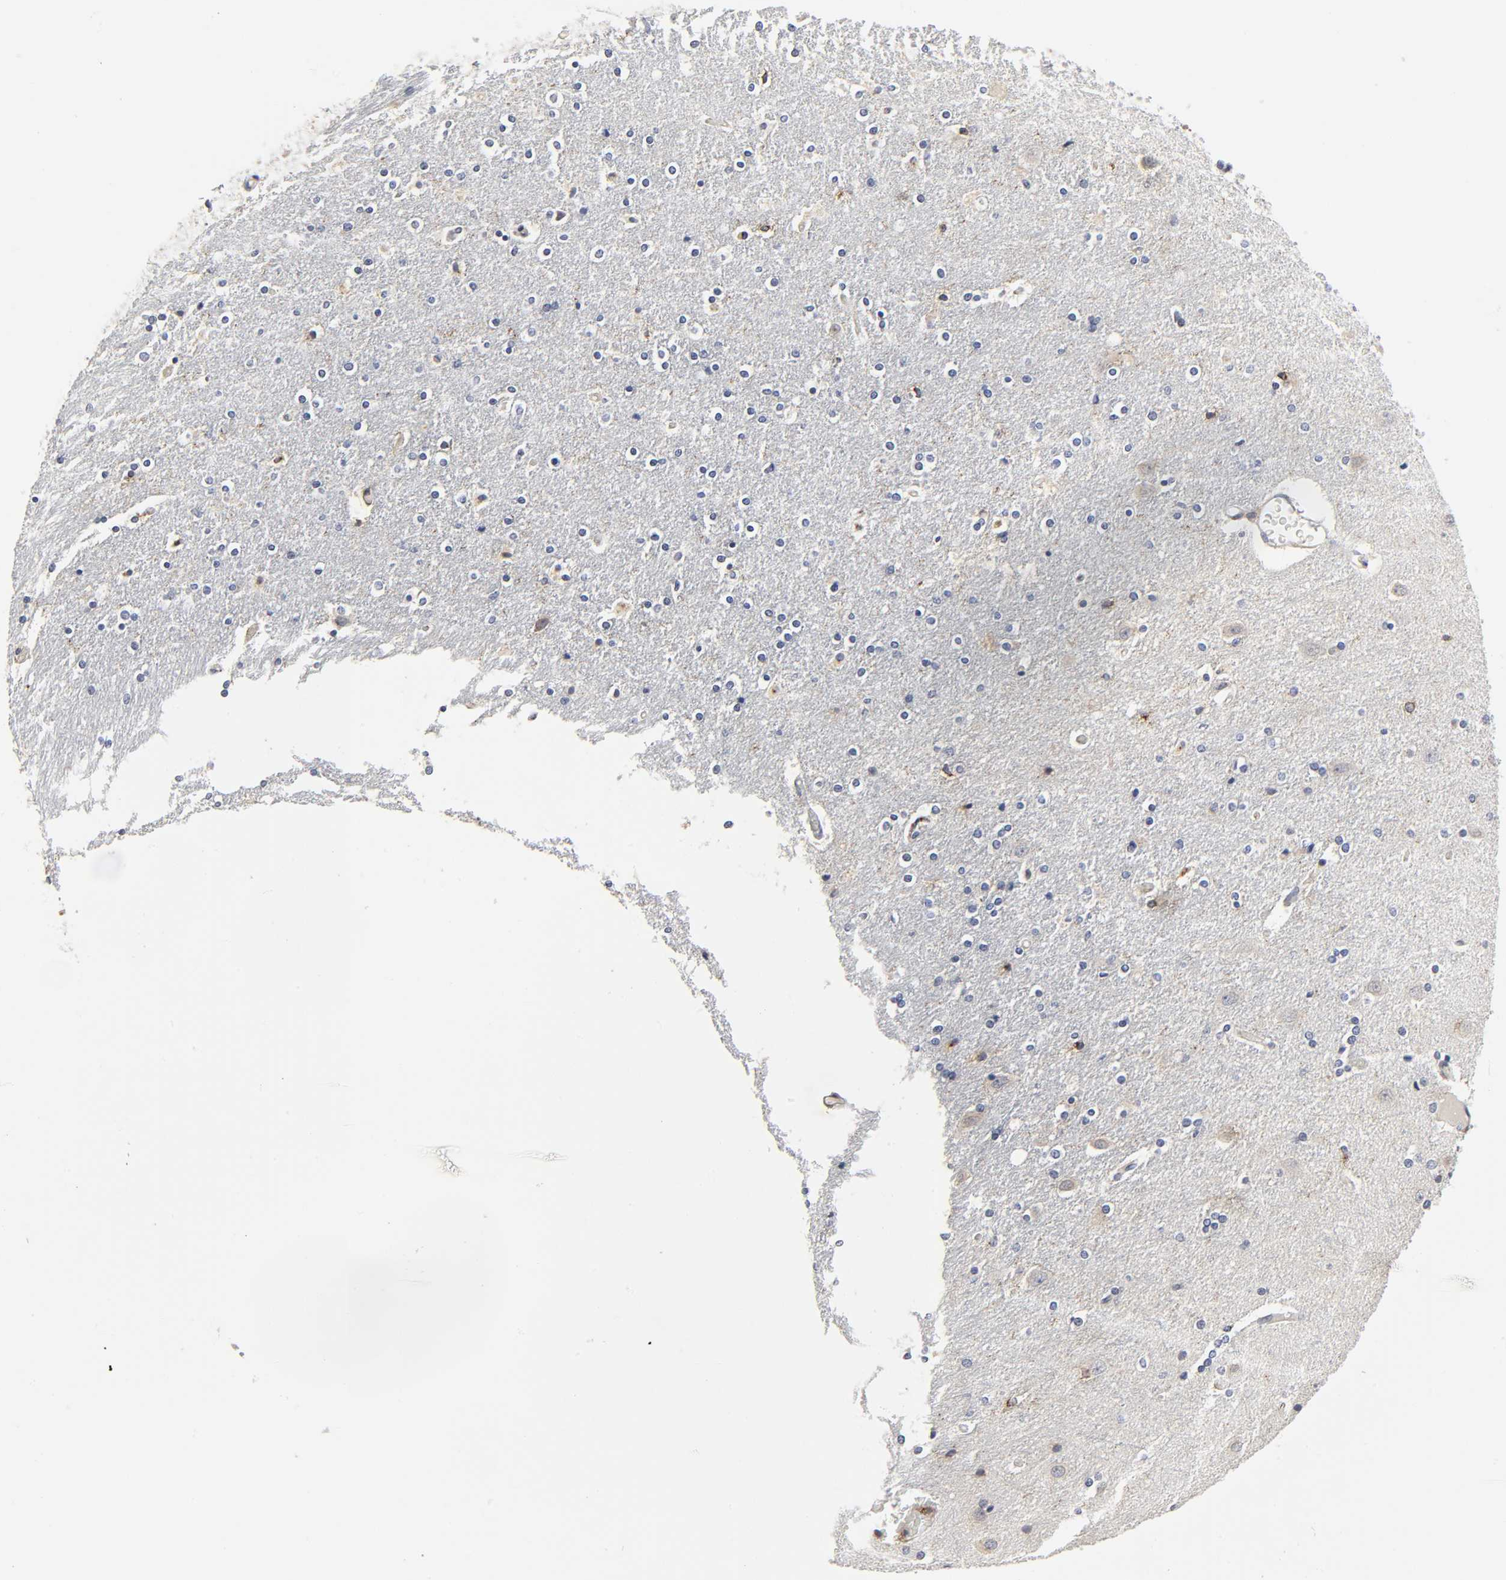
{"staining": {"intensity": "negative", "quantity": "none", "location": "none"}, "tissue": "caudate", "cell_type": "Glial cells", "image_type": "normal", "snomed": [{"axis": "morphology", "description": "Normal tissue, NOS"}, {"axis": "topography", "description": "Lateral ventricle wall"}], "caption": "Immunohistochemistry micrograph of normal caudate stained for a protein (brown), which demonstrates no expression in glial cells. (Stains: DAB (3,3'-diaminobenzidine) IHC with hematoxylin counter stain, Microscopy: brightfield microscopy at high magnification).", "gene": "LRP1", "patient": {"sex": "female", "age": 54}}